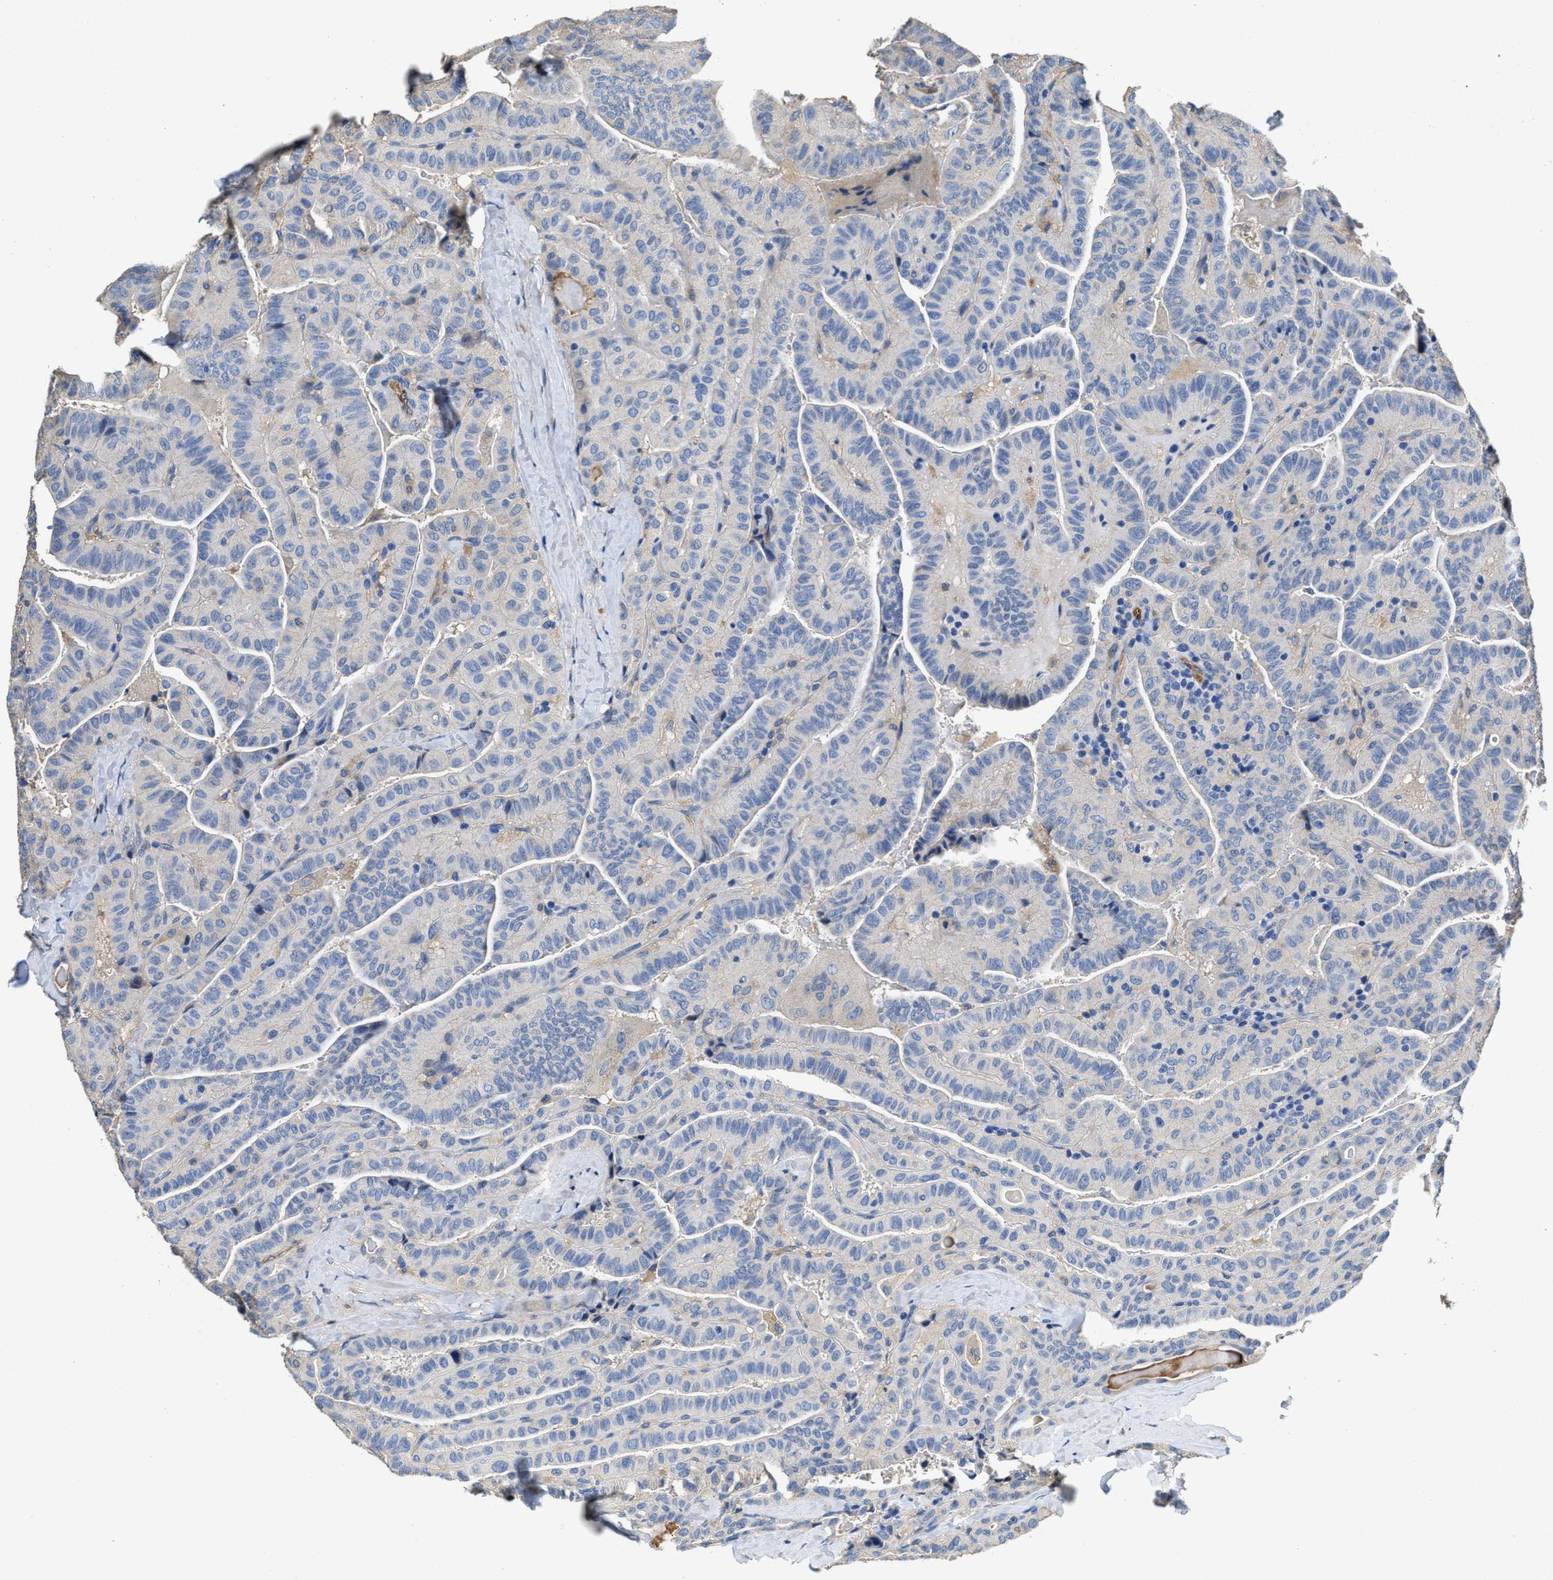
{"staining": {"intensity": "negative", "quantity": "none", "location": "none"}, "tissue": "thyroid cancer", "cell_type": "Tumor cells", "image_type": "cancer", "snomed": [{"axis": "morphology", "description": "Papillary adenocarcinoma, NOS"}, {"axis": "topography", "description": "Thyroid gland"}], "caption": "An immunohistochemistry photomicrograph of thyroid papillary adenocarcinoma is shown. There is no staining in tumor cells of thyroid papillary adenocarcinoma. (DAB (3,3'-diaminobenzidine) immunohistochemistry, high magnification).", "gene": "PEG10", "patient": {"sex": "male", "age": 77}}